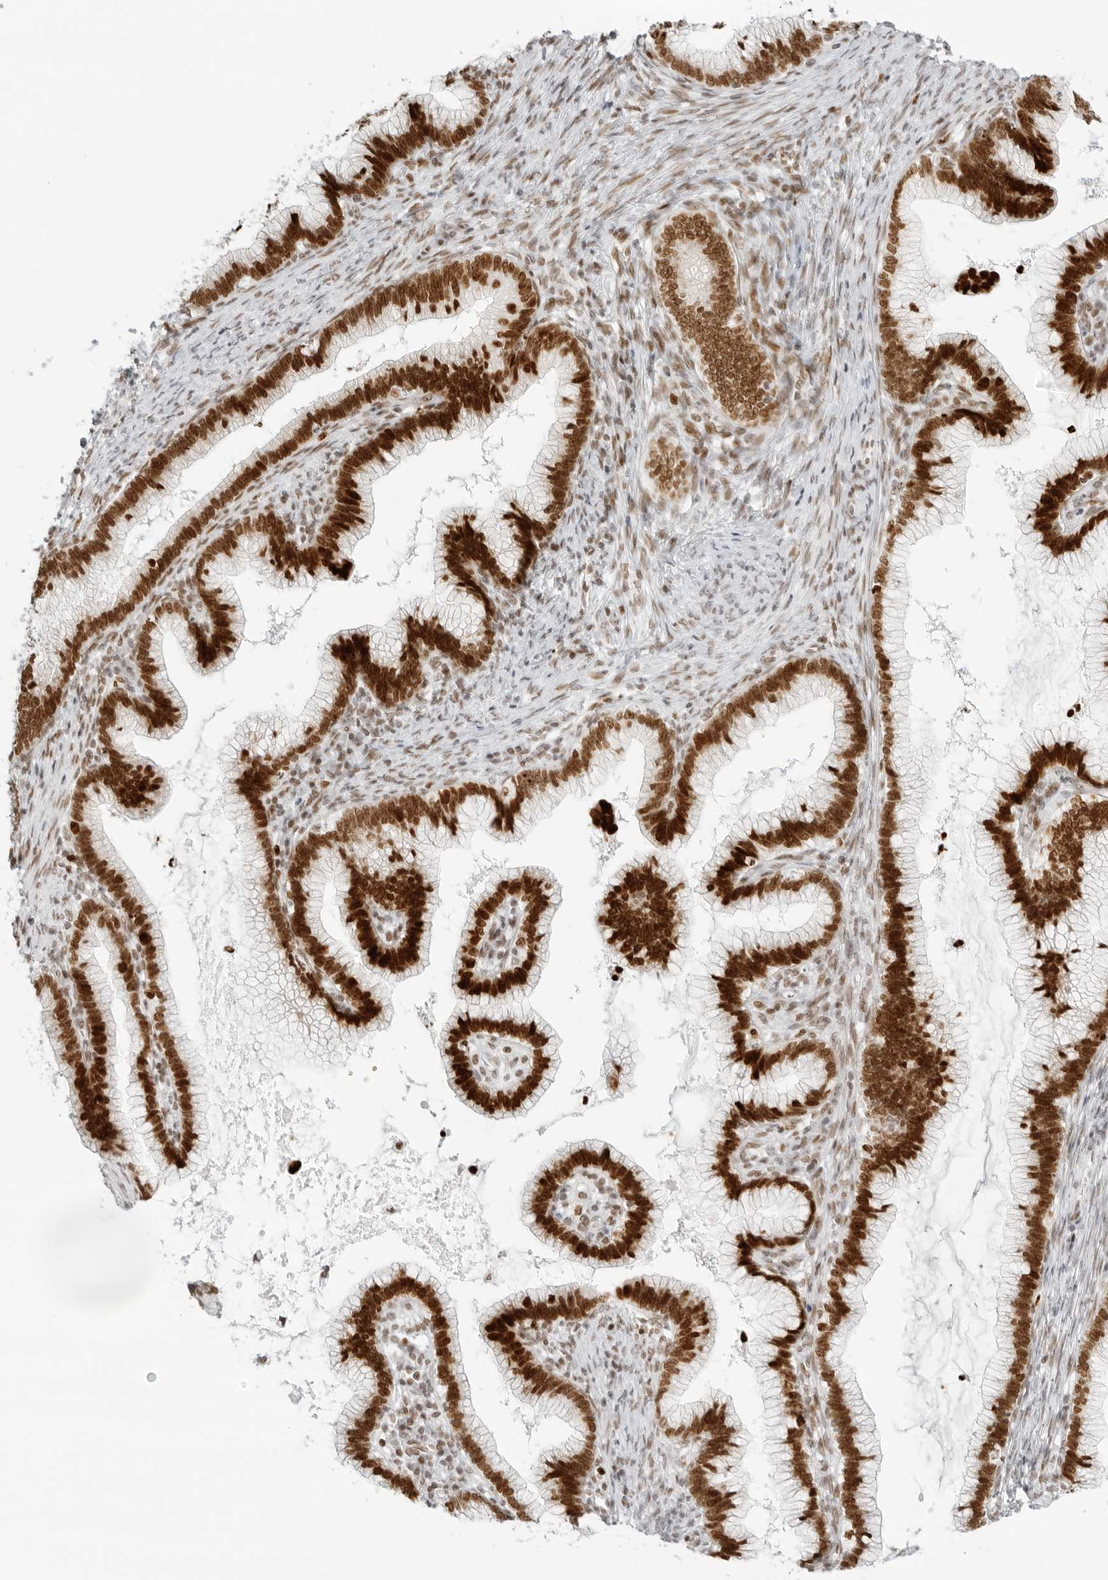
{"staining": {"intensity": "strong", "quantity": ">75%", "location": "nuclear"}, "tissue": "cervical cancer", "cell_type": "Tumor cells", "image_type": "cancer", "snomed": [{"axis": "morphology", "description": "Adenocarcinoma, NOS"}, {"axis": "topography", "description": "Cervix"}], "caption": "Protein expression analysis of cervical cancer (adenocarcinoma) exhibits strong nuclear staining in about >75% of tumor cells.", "gene": "RCC1", "patient": {"sex": "female", "age": 36}}